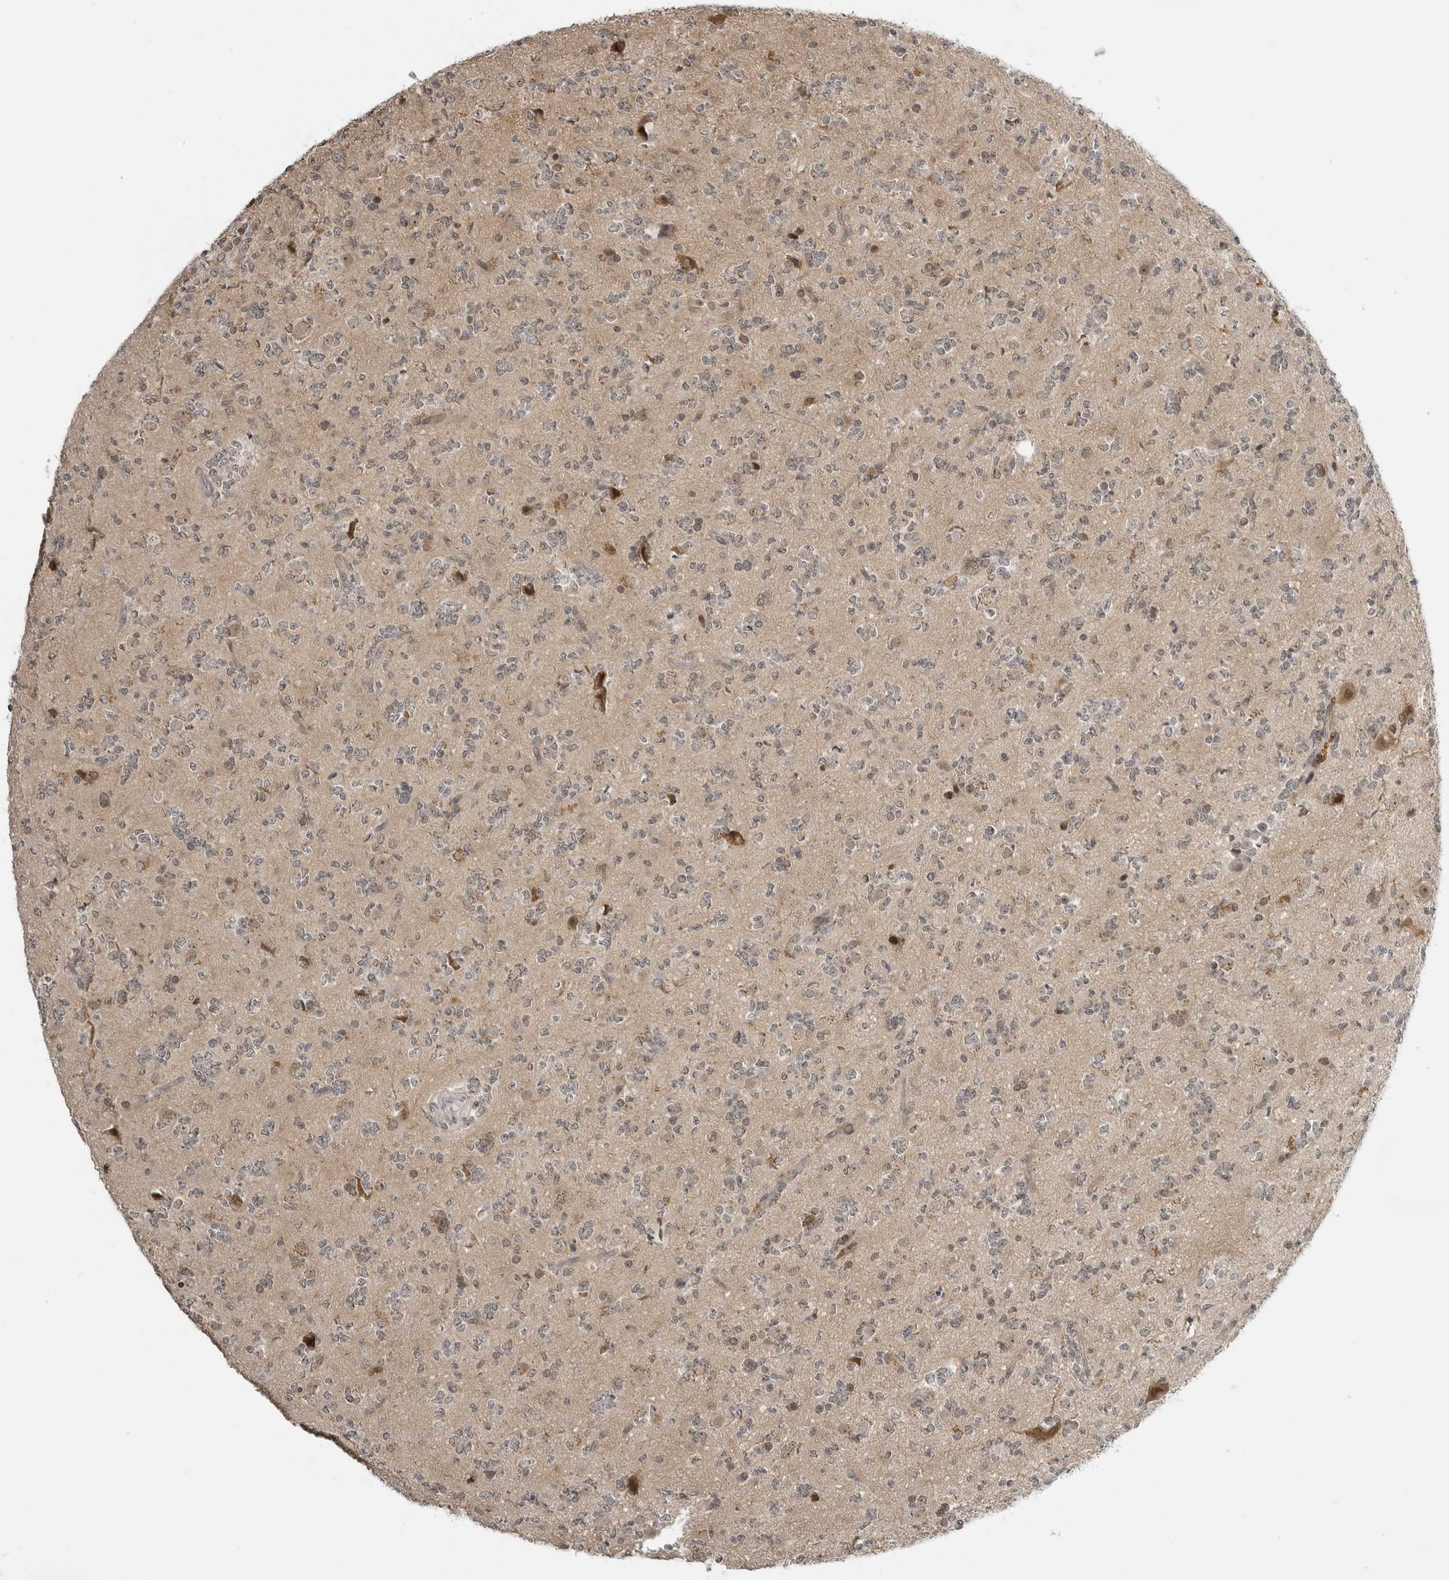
{"staining": {"intensity": "weak", "quantity": "<25%", "location": "cytoplasmic/membranous"}, "tissue": "glioma", "cell_type": "Tumor cells", "image_type": "cancer", "snomed": [{"axis": "morphology", "description": "Glioma, malignant, High grade"}, {"axis": "topography", "description": "Brain"}], "caption": "Histopathology image shows no significant protein staining in tumor cells of glioma. (Stains: DAB (3,3'-diaminobenzidine) immunohistochemistry (IHC) with hematoxylin counter stain, Microscopy: brightfield microscopy at high magnification).", "gene": "SUGCT", "patient": {"sex": "female", "age": 62}}